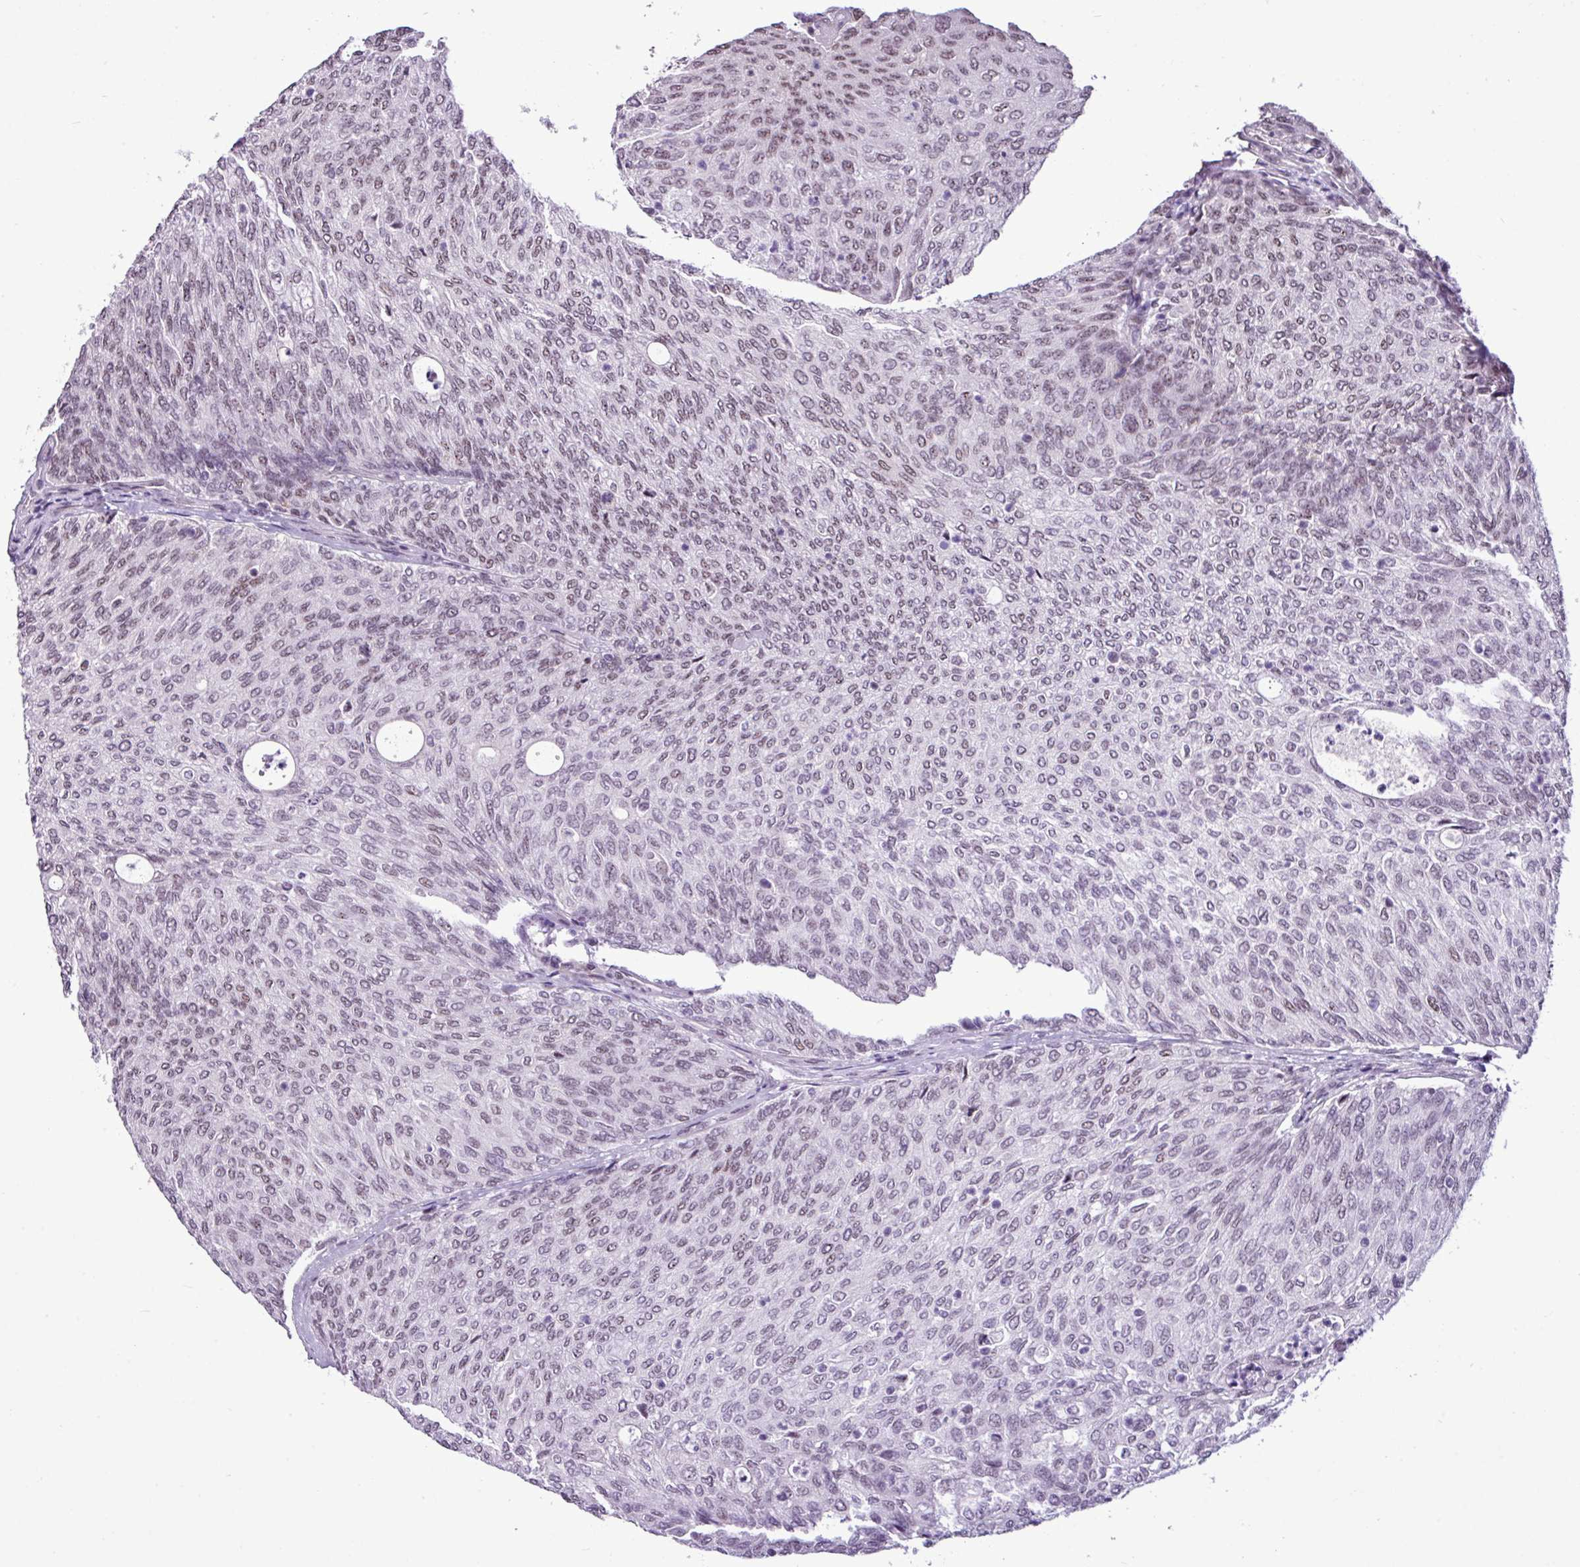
{"staining": {"intensity": "weak", "quantity": ">75%", "location": "nuclear"}, "tissue": "urothelial cancer", "cell_type": "Tumor cells", "image_type": "cancer", "snomed": [{"axis": "morphology", "description": "Urothelial carcinoma, Low grade"}, {"axis": "topography", "description": "Urinary bladder"}], "caption": "Protein analysis of urothelial carcinoma (low-grade) tissue reveals weak nuclear staining in about >75% of tumor cells.", "gene": "UTP18", "patient": {"sex": "female", "age": 79}}